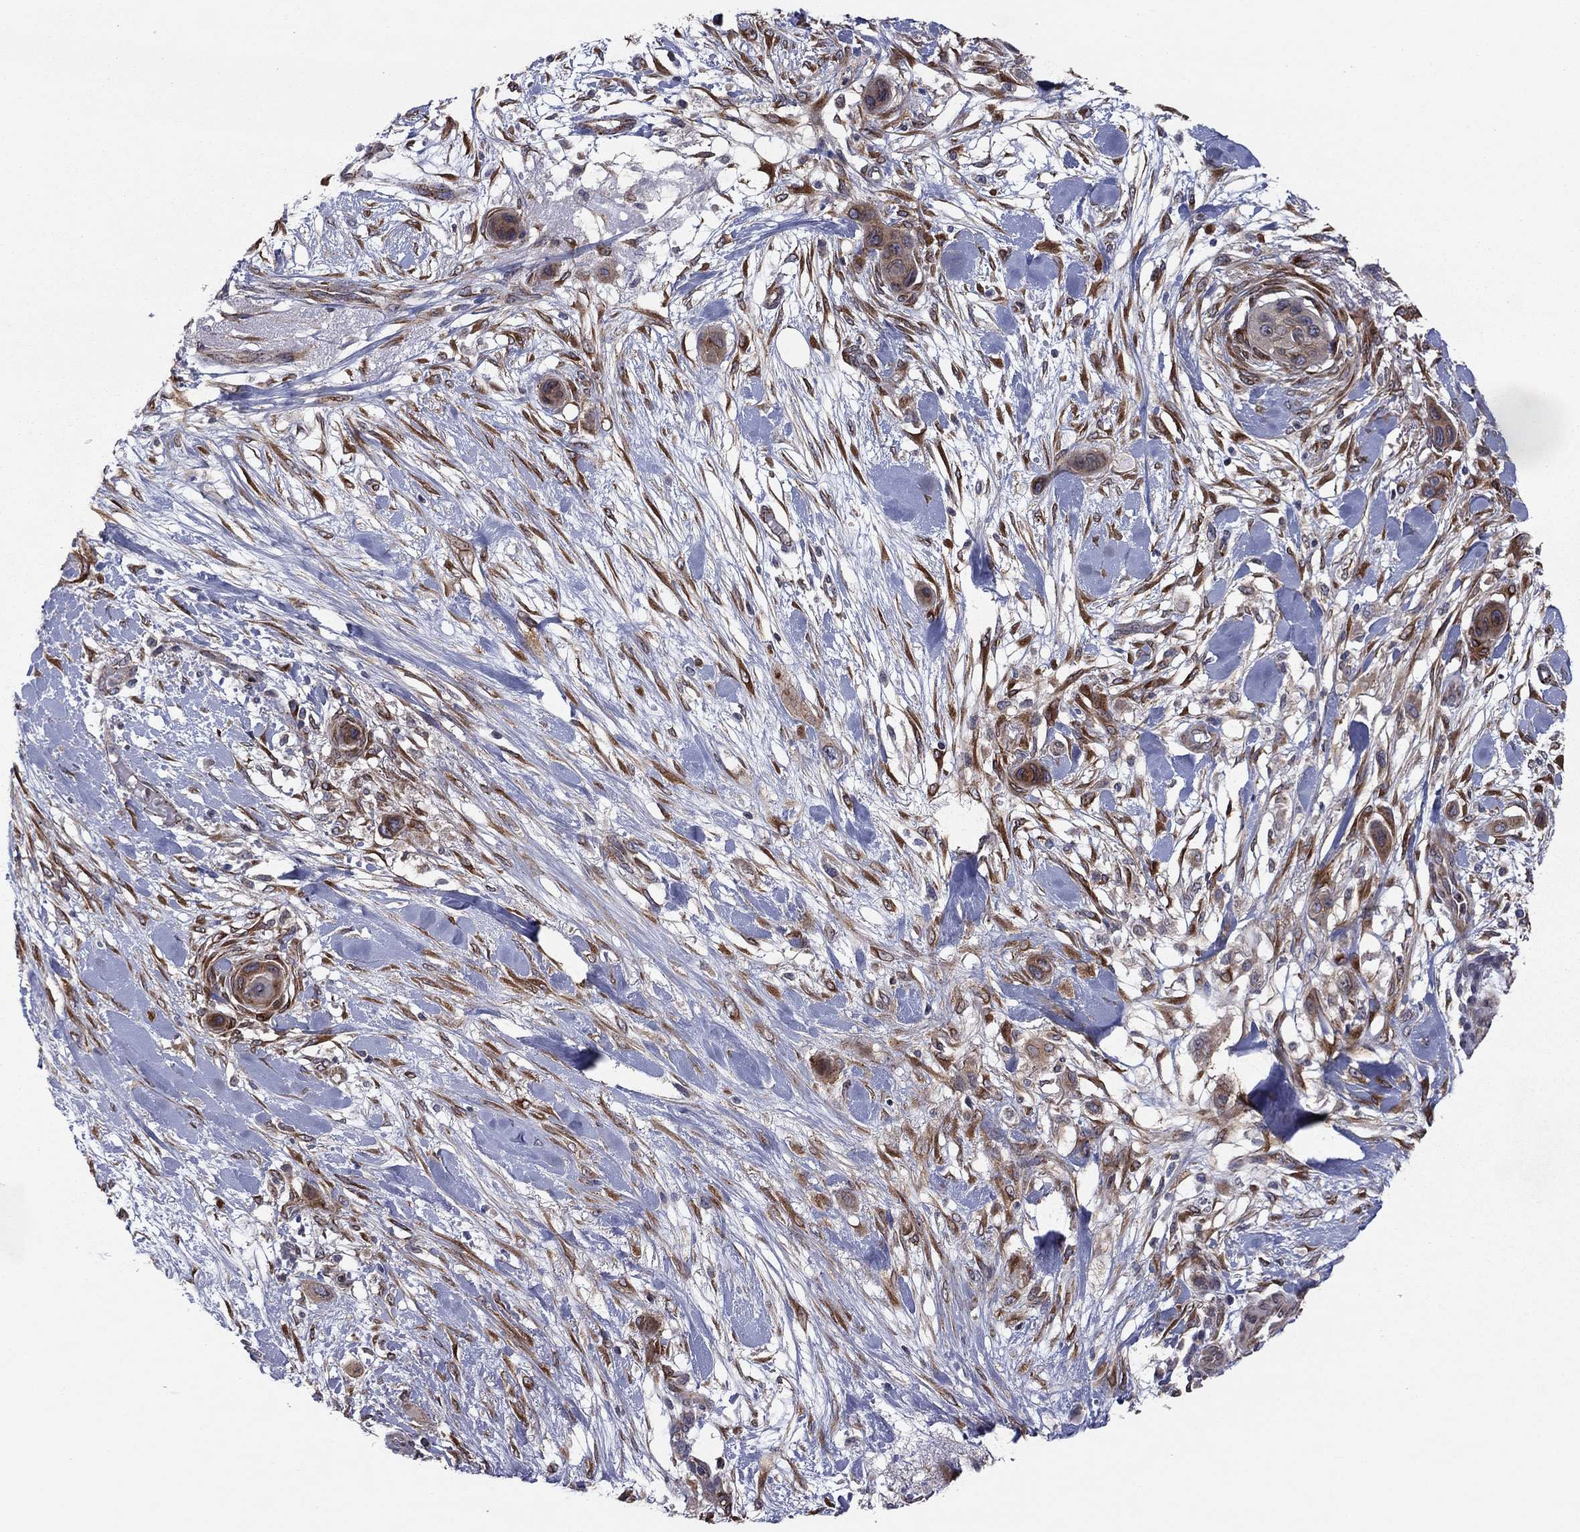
{"staining": {"intensity": "moderate", "quantity": ">75%", "location": "cytoplasmic/membranous"}, "tissue": "skin cancer", "cell_type": "Tumor cells", "image_type": "cancer", "snomed": [{"axis": "morphology", "description": "Squamous cell carcinoma, NOS"}, {"axis": "topography", "description": "Skin"}], "caption": "IHC staining of skin squamous cell carcinoma, which displays medium levels of moderate cytoplasmic/membranous positivity in approximately >75% of tumor cells indicating moderate cytoplasmic/membranous protein staining. The staining was performed using DAB (3,3'-diaminobenzidine) (brown) for protein detection and nuclei were counterstained in hematoxylin (blue).", "gene": "YIF1A", "patient": {"sex": "male", "age": 79}}